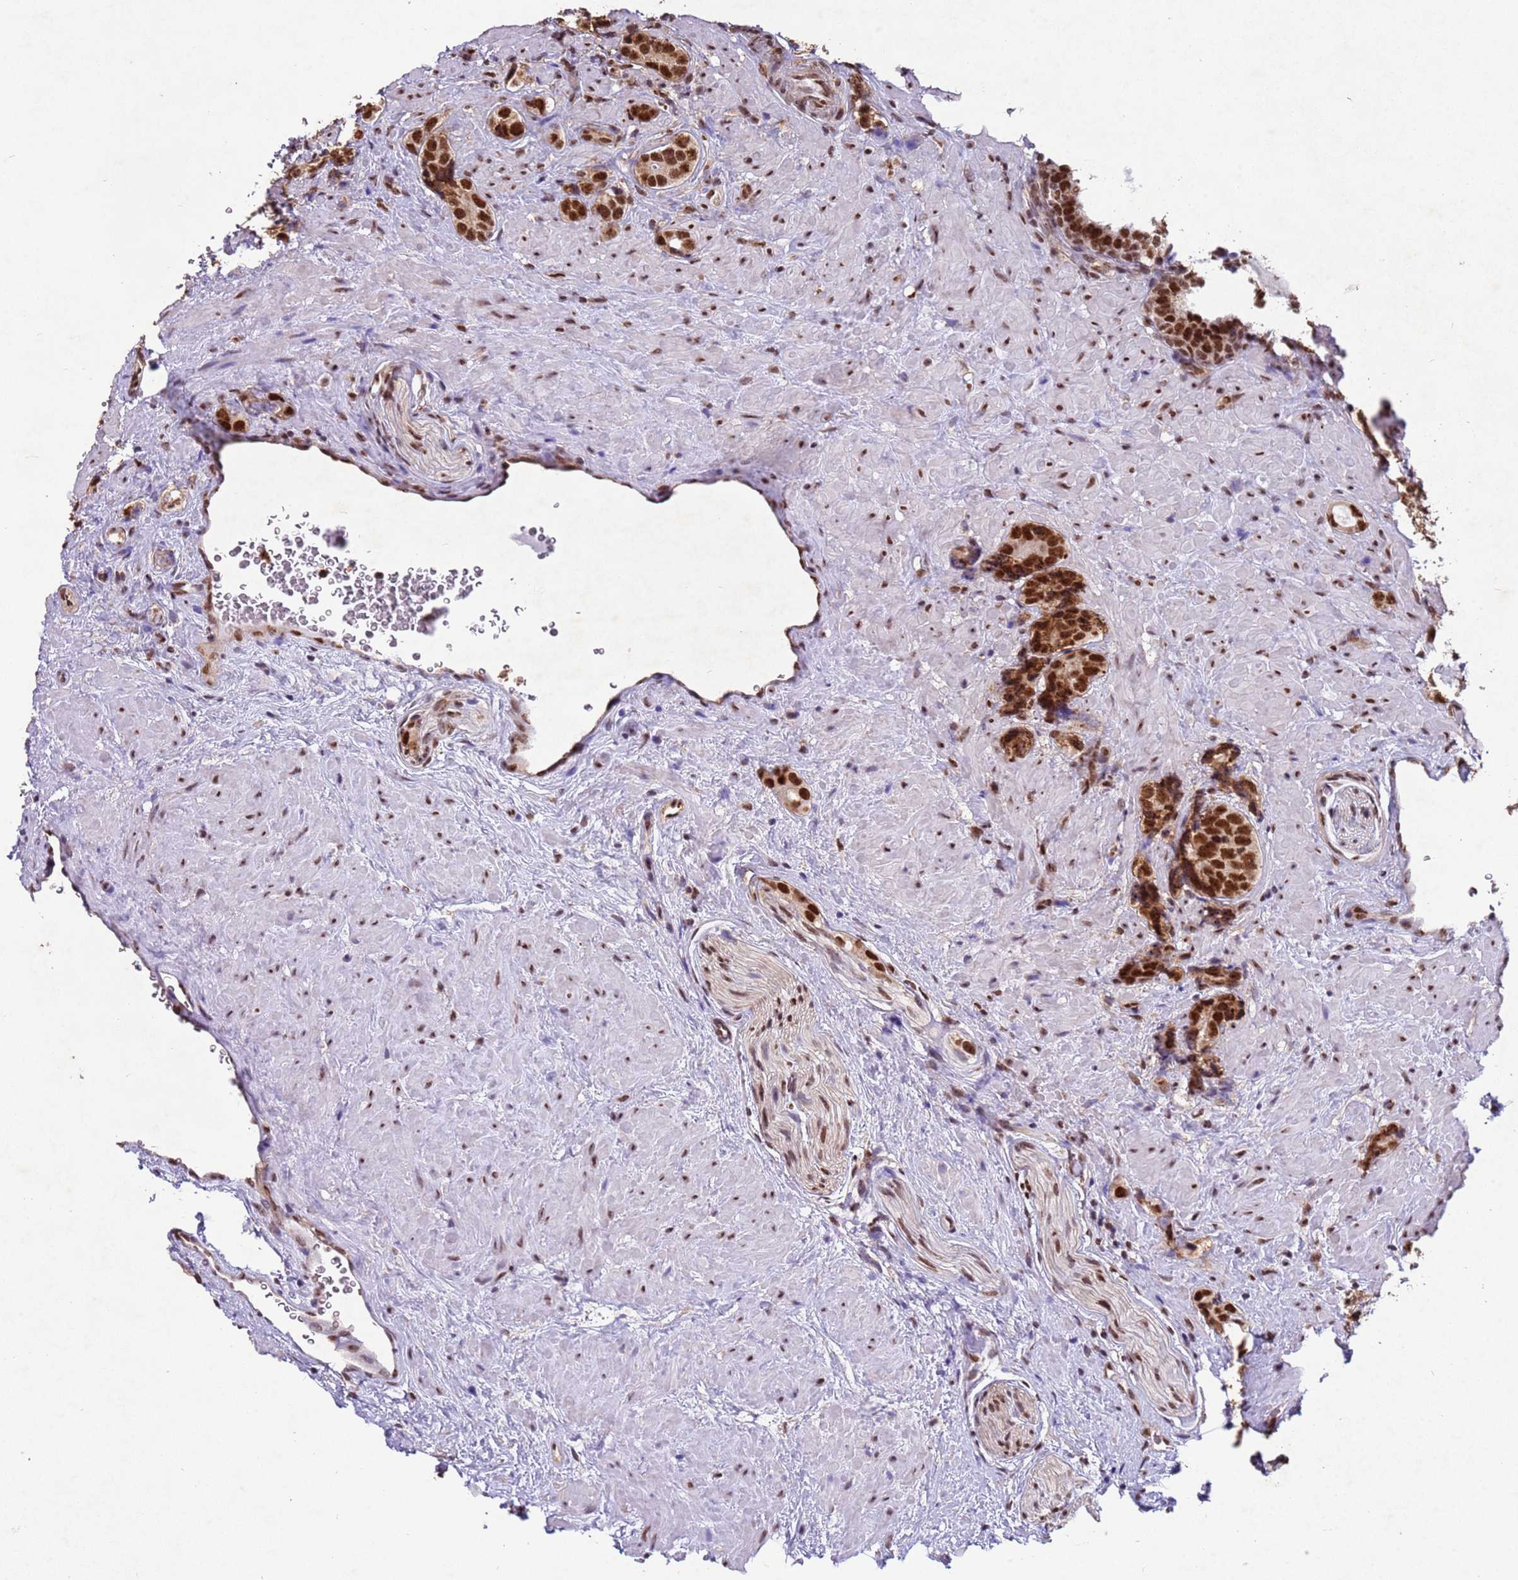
{"staining": {"intensity": "strong", "quantity": ">75%", "location": "nuclear"}, "tissue": "prostate cancer", "cell_type": "Tumor cells", "image_type": "cancer", "snomed": [{"axis": "morphology", "description": "Adenocarcinoma, High grade"}, {"axis": "topography", "description": "Prostate"}], "caption": "Immunohistochemistry (IHC) histopathology image of neoplastic tissue: prostate adenocarcinoma (high-grade) stained using IHC reveals high levels of strong protein expression localized specifically in the nuclear of tumor cells, appearing as a nuclear brown color.", "gene": "ESF1", "patient": {"sex": "male", "age": 63}}